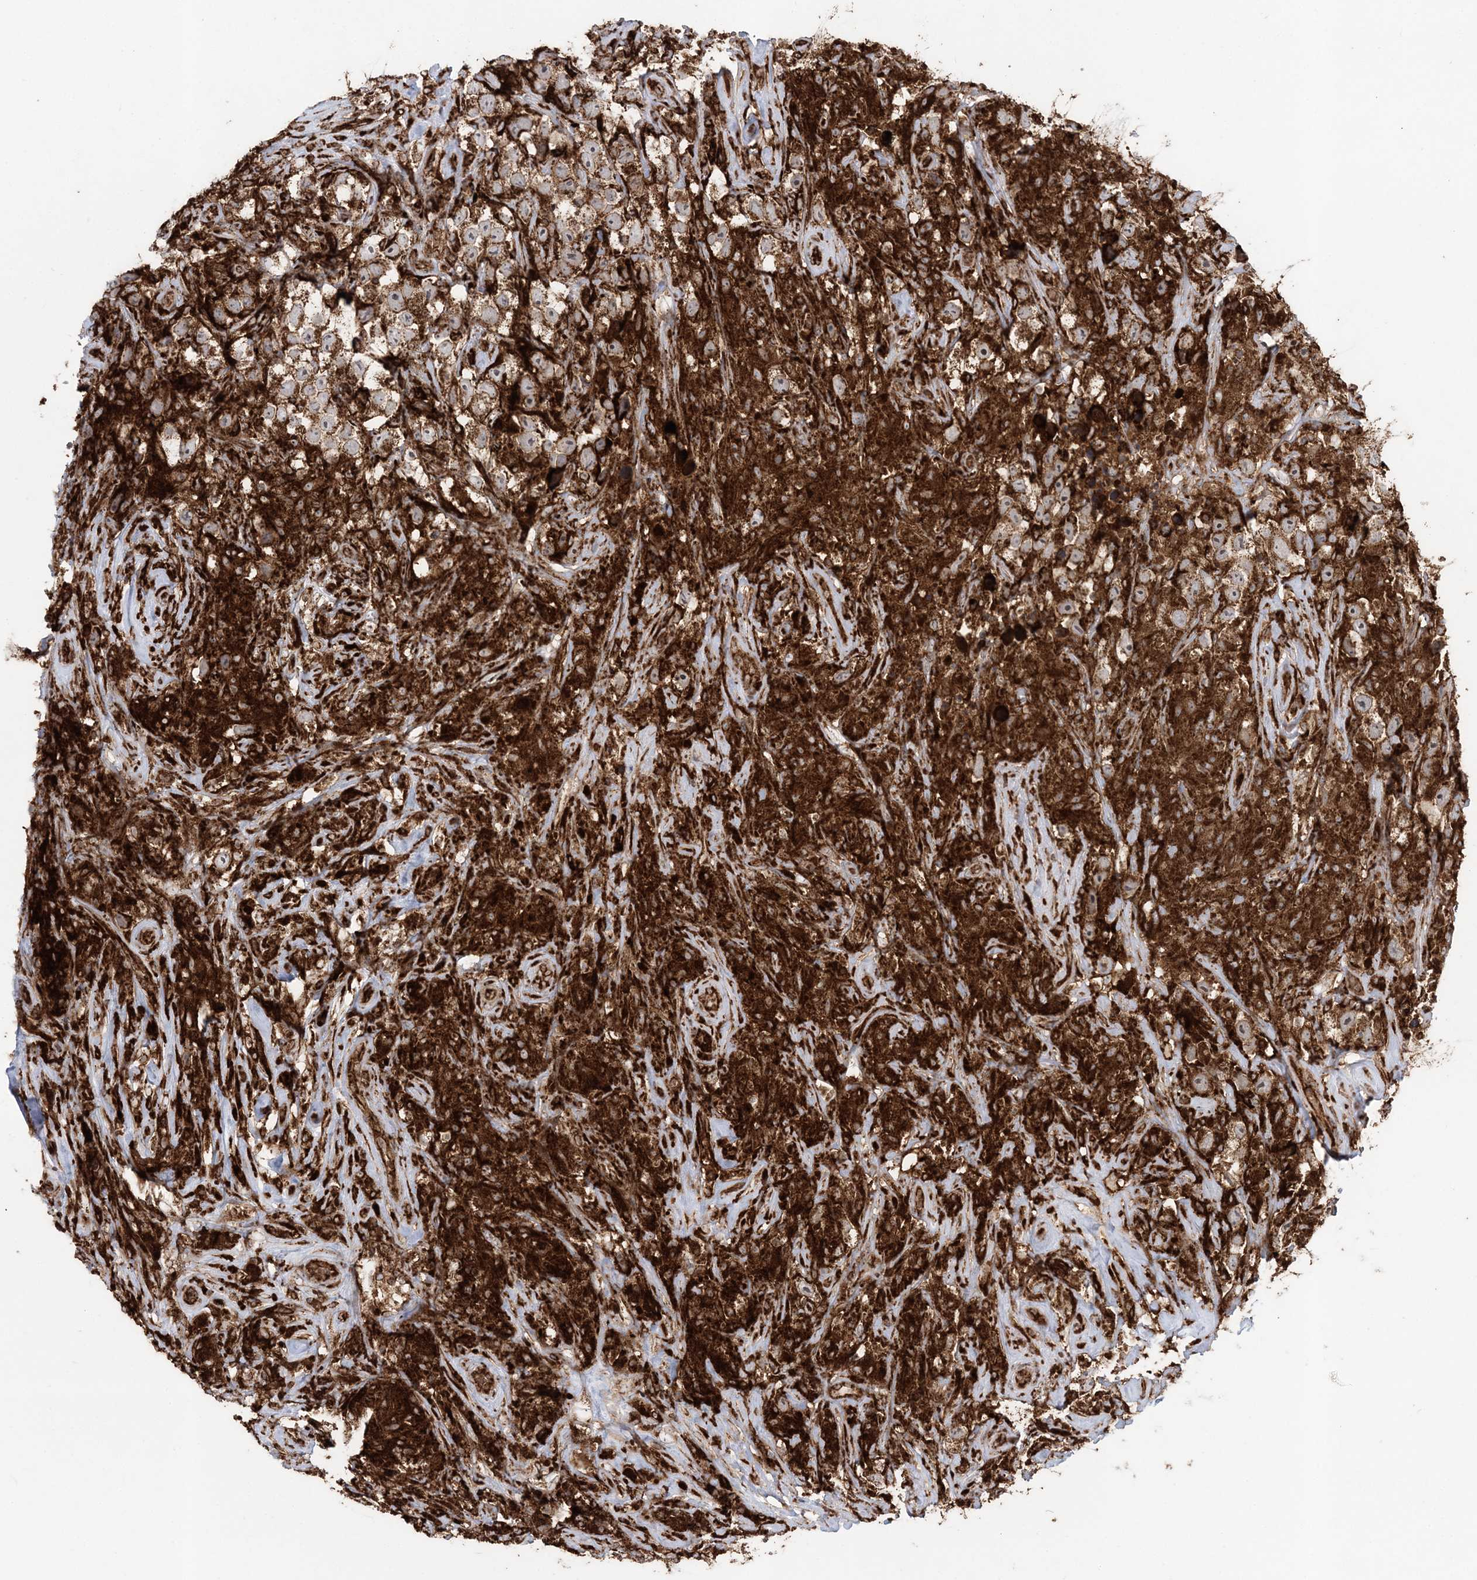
{"staining": {"intensity": "strong", "quantity": ">75%", "location": "cytoplasmic/membranous"}, "tissue": "testis cancer", "cell_type": "Tumor cells", "image_type": "cancer", "snomed": [{"axis": "morphology", "description": "Seminoma, NOS"}, {"axis": "topography", "description": "Testis"}], "caption": "Seminoma (testis) stained with a protein marker reveals strong staining in tumor cells.", "gene": "LRPPRC", "patient": {"sex": "male", "age": 49}}